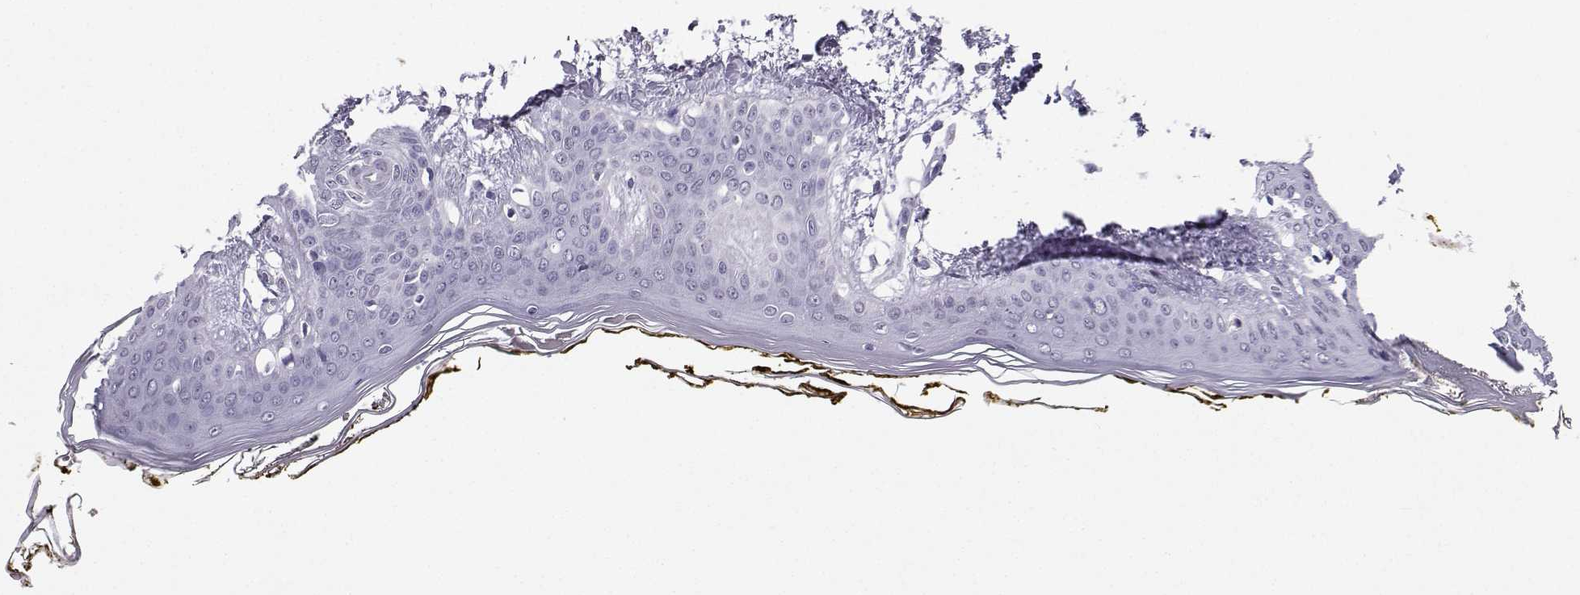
{"staining": {"intensity": "negative", "quantity": "none", "location": "none"}, "tissue": "skin", "cell_type": "Fibroblasts", "image_type": "normal", "snomed": [{"axis": "morphology", "description": "Normal tissue, NOS"}, {"axis": "topography", "description": "Skin"}], "caption": "This is an IHC histopathology image of normal human skin. There is no expression in fibroblasts.", "gene": "TBR1", "patient": {"sex": "female", "age": 34}}